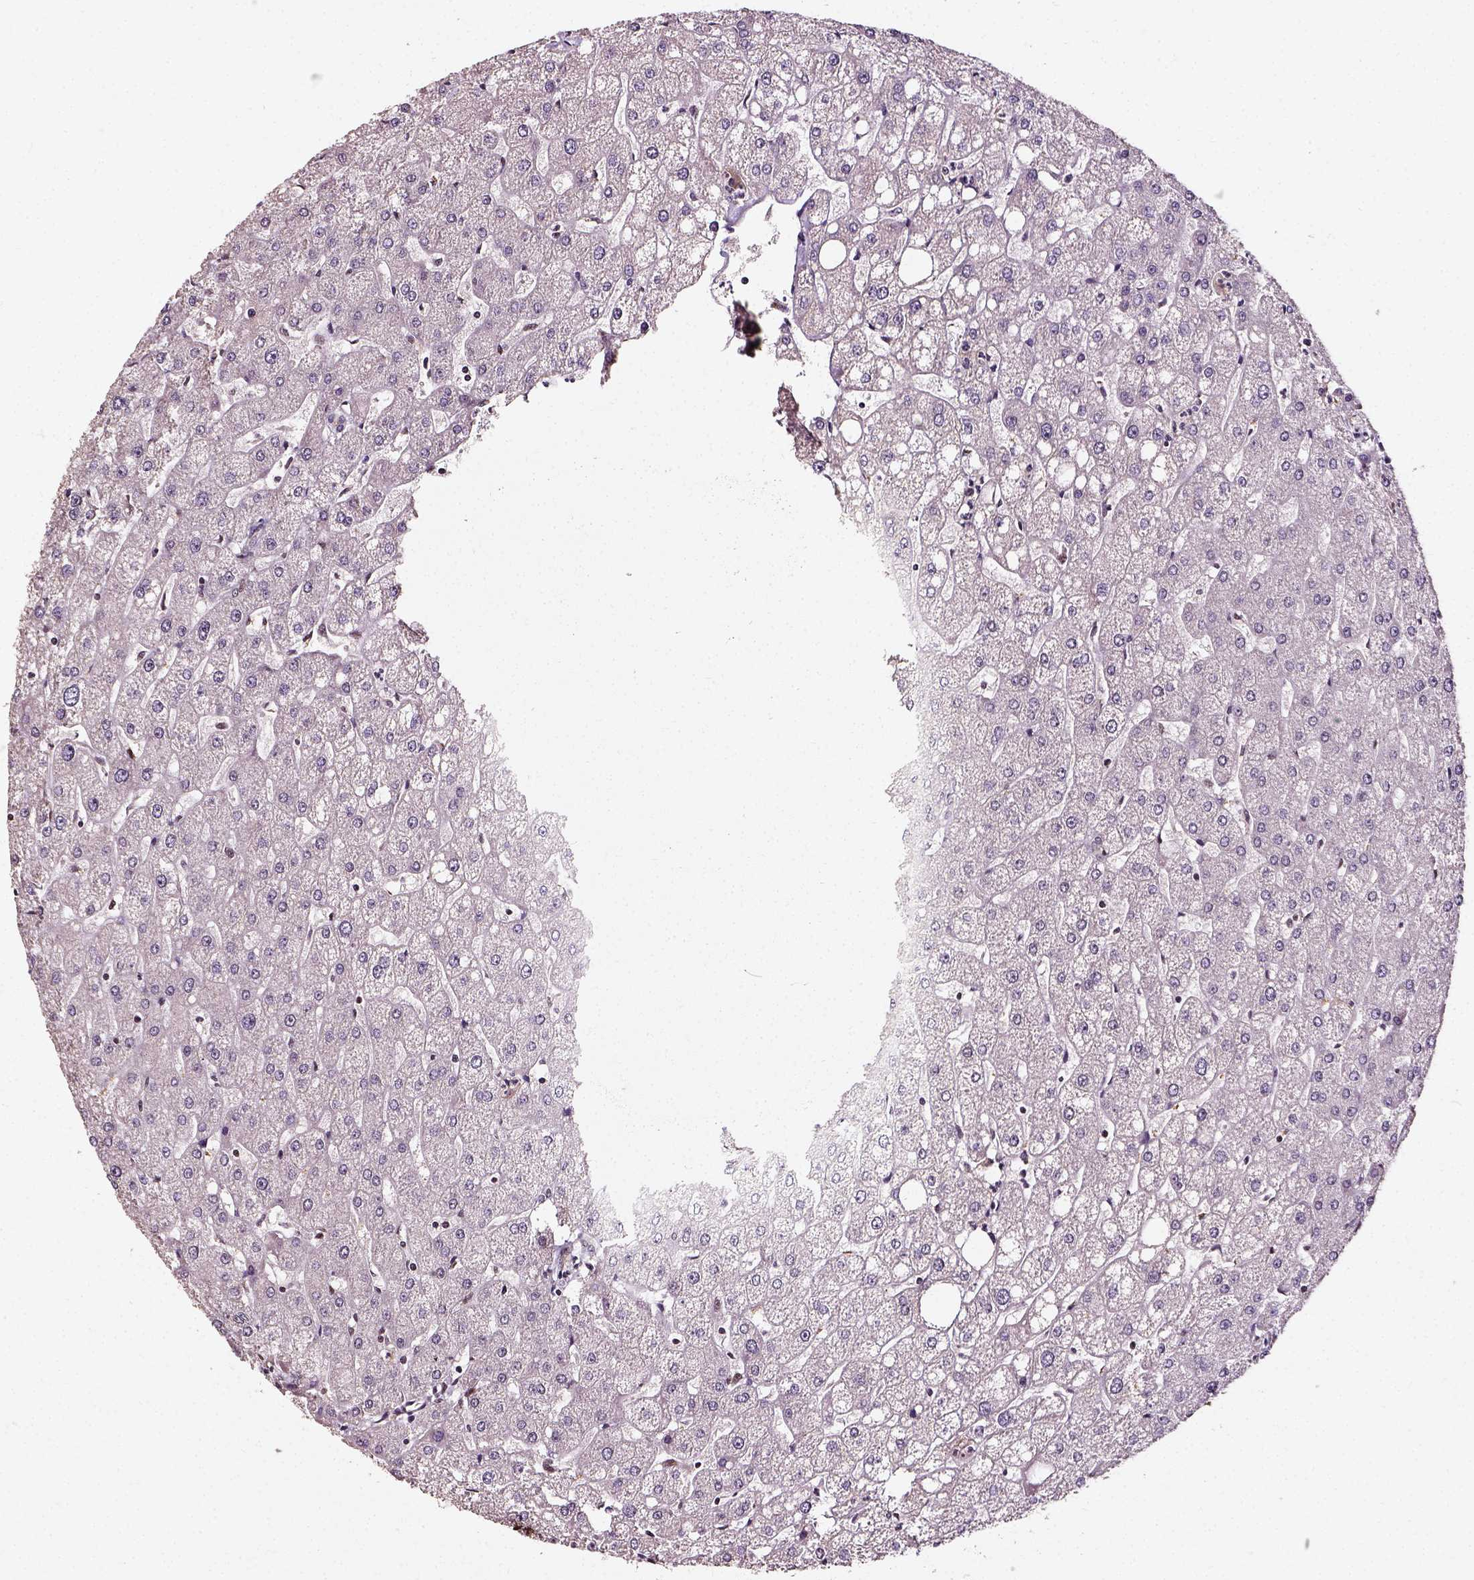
{"staining": {"intensity": "negative", "quantity": "none", "location": "none"}, "tissue": "liver", "cell_type": "Cholangiocytes", "image_type": "normal", "snomed": [{"axis": "morphology", "description": "Normal tissue, NOS"}, {"axis": "topography", "description": "Liver"}], "caption": "A high-resolution micrograph shows immunohistochemistry (IHC) staining of unremarkable liver, which reveals no significant expression in cholangiocytes.", "gene": "NACC1", "patient": {"sex": "male", "age": 67}}